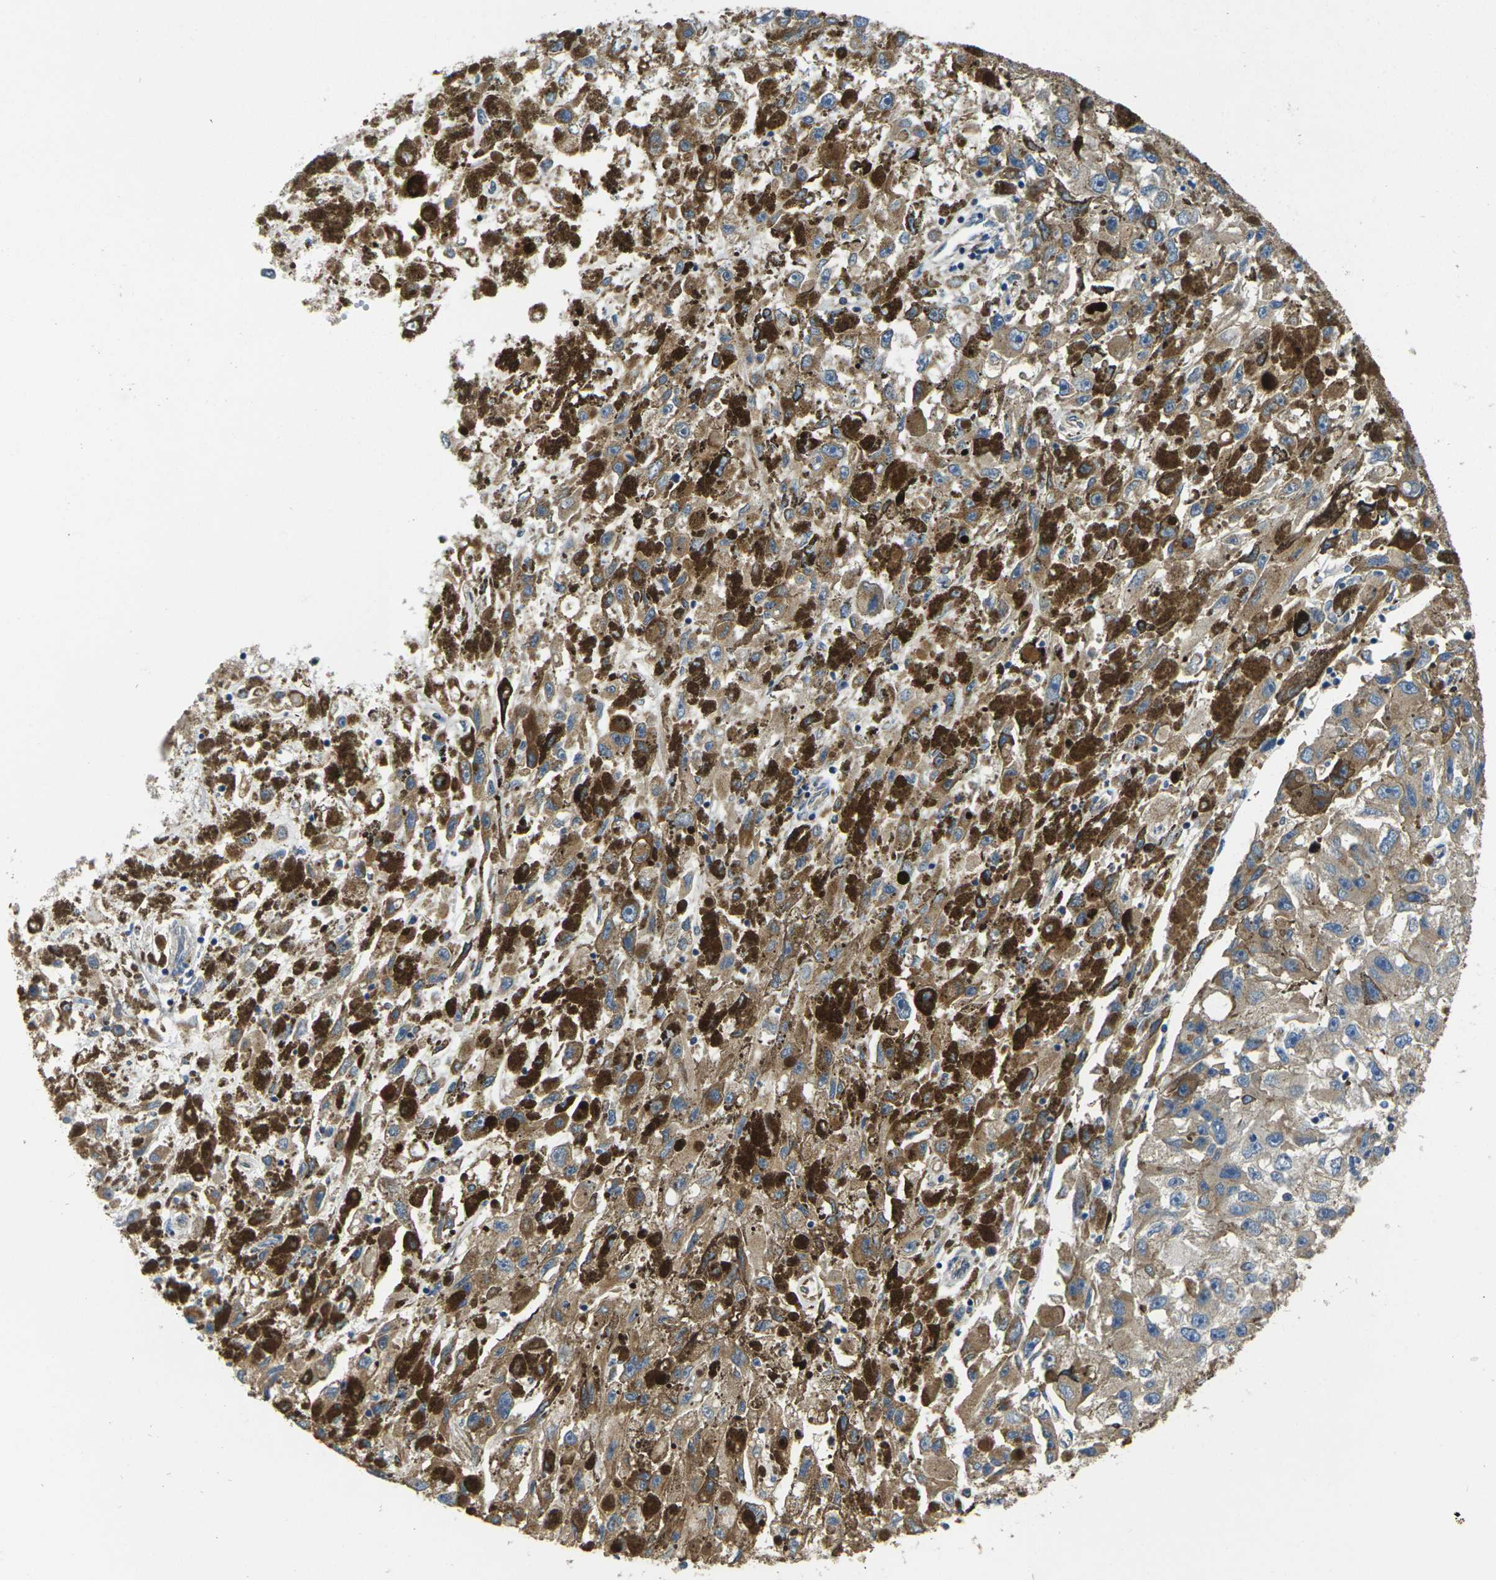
{"staining": {"intensity": "moderate", "quantity": ">75%", "location": "cytoplasmic/membranous"}, "tissue": "melanoma", "cell_type": "Tumor cells", "image_type": "cancer", "snomed": [{"axis": "morphology", "description": "Malignant melanoma, NOS"}, {"axis": "topography", "description": "Skin"}], "caption": "The immunohistochemical stain shows moderate cytoplasmic/membranous staining in tumor cells of malignant melanoma tissue. (DAB IHC with brightfield microscopy, high magnification).", "gene": "TMCC2", "patient": {"sex": "female", "age": 104}}